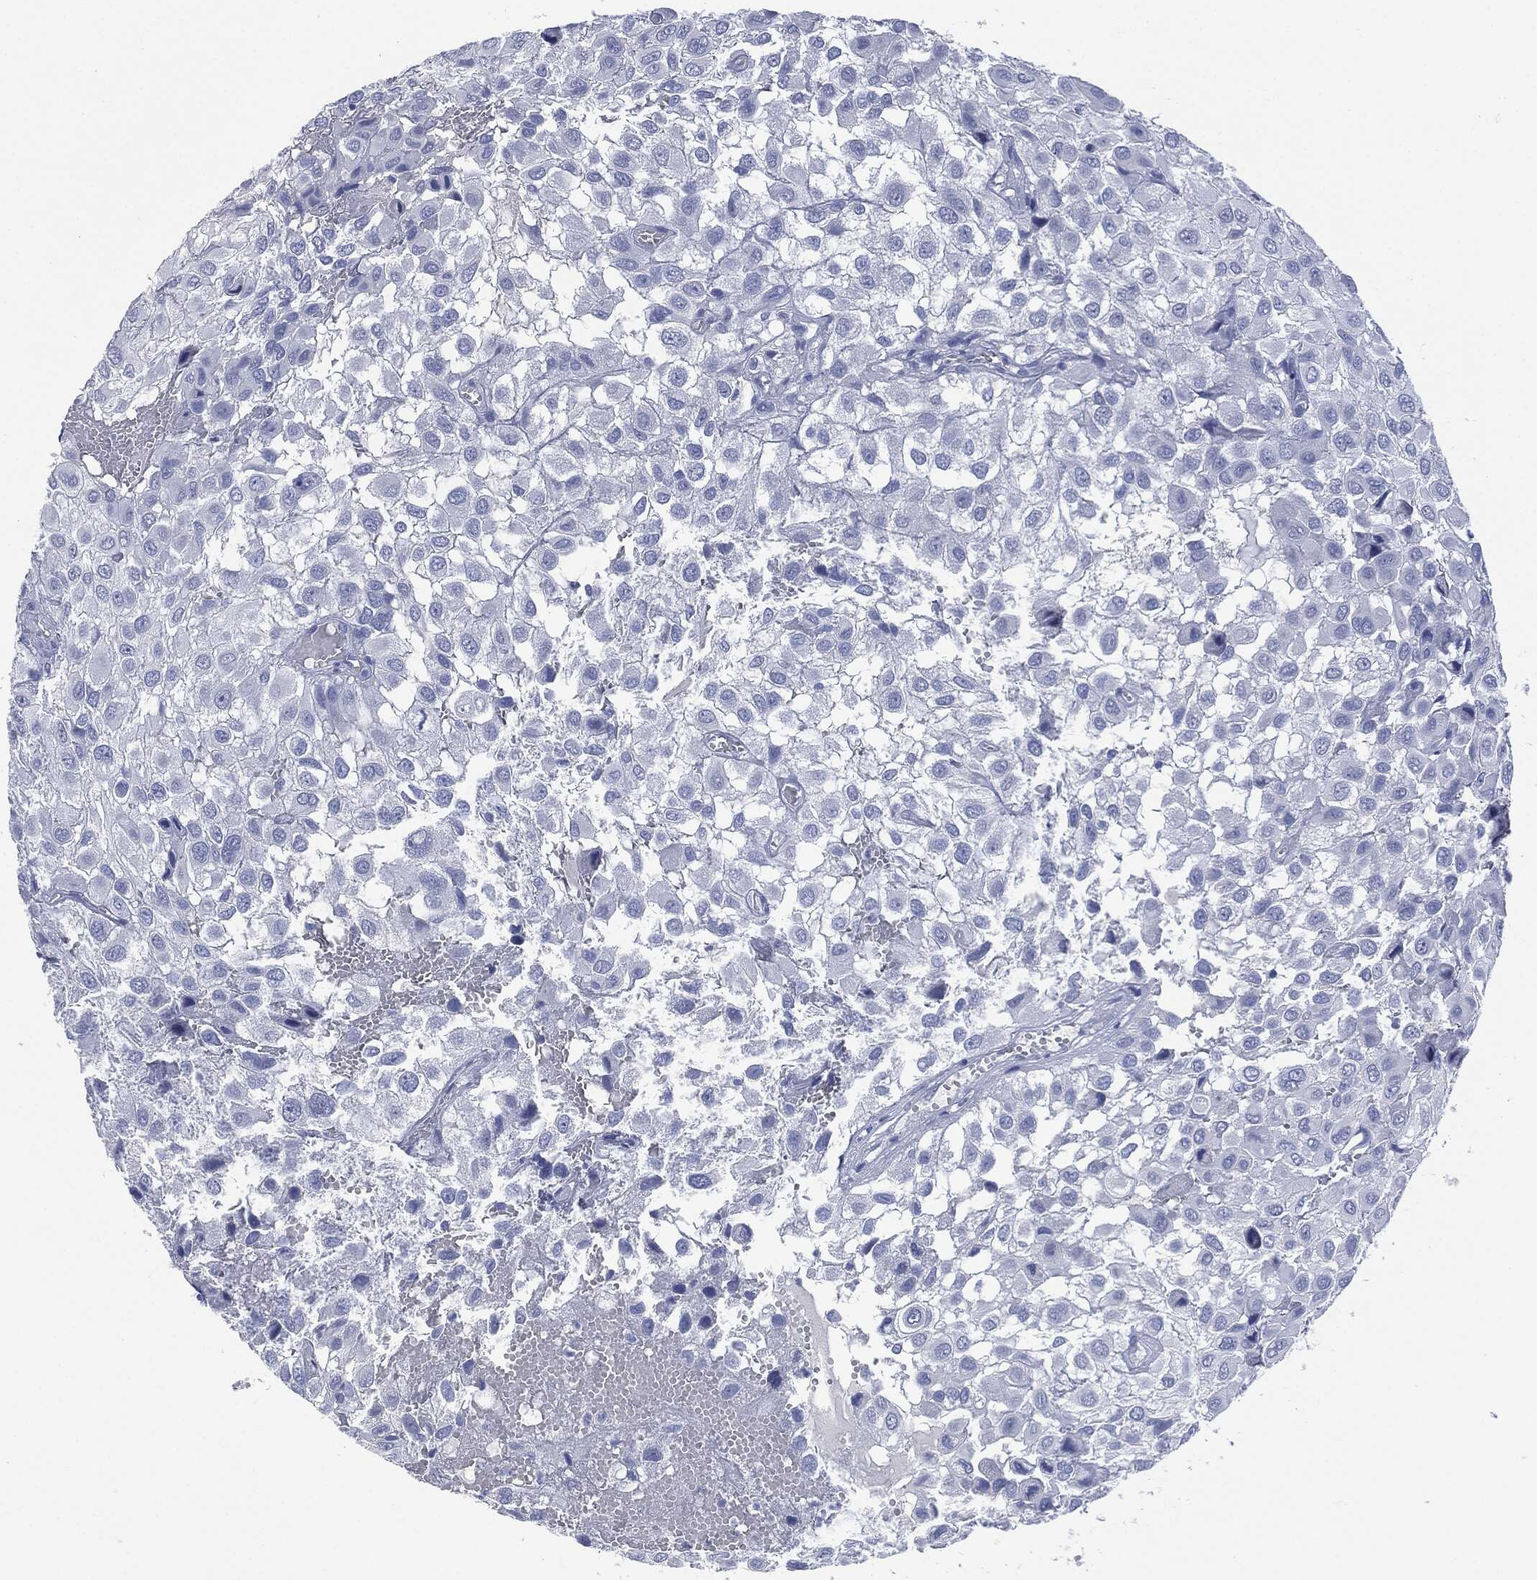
{"staining": {"intensity": "negative", "quantity": "none", "location": "none"}, "tissue": "urothelial cancer", "cell_type": "Tumor cells", "image_type": "cancer", "snomed": [{"axis": "morphology", "description": "Urothelial carcinoma, High grade"}, {"axis": "topography", "description": "Urinary bladder"}], "caption": "This is an immunohistochemistry histopathology image of human high-grade urothelial carcinoma. There is no staining in tumor cells.", "gene": "MUC16", "patient": {"sex": "male", "age": 56}}